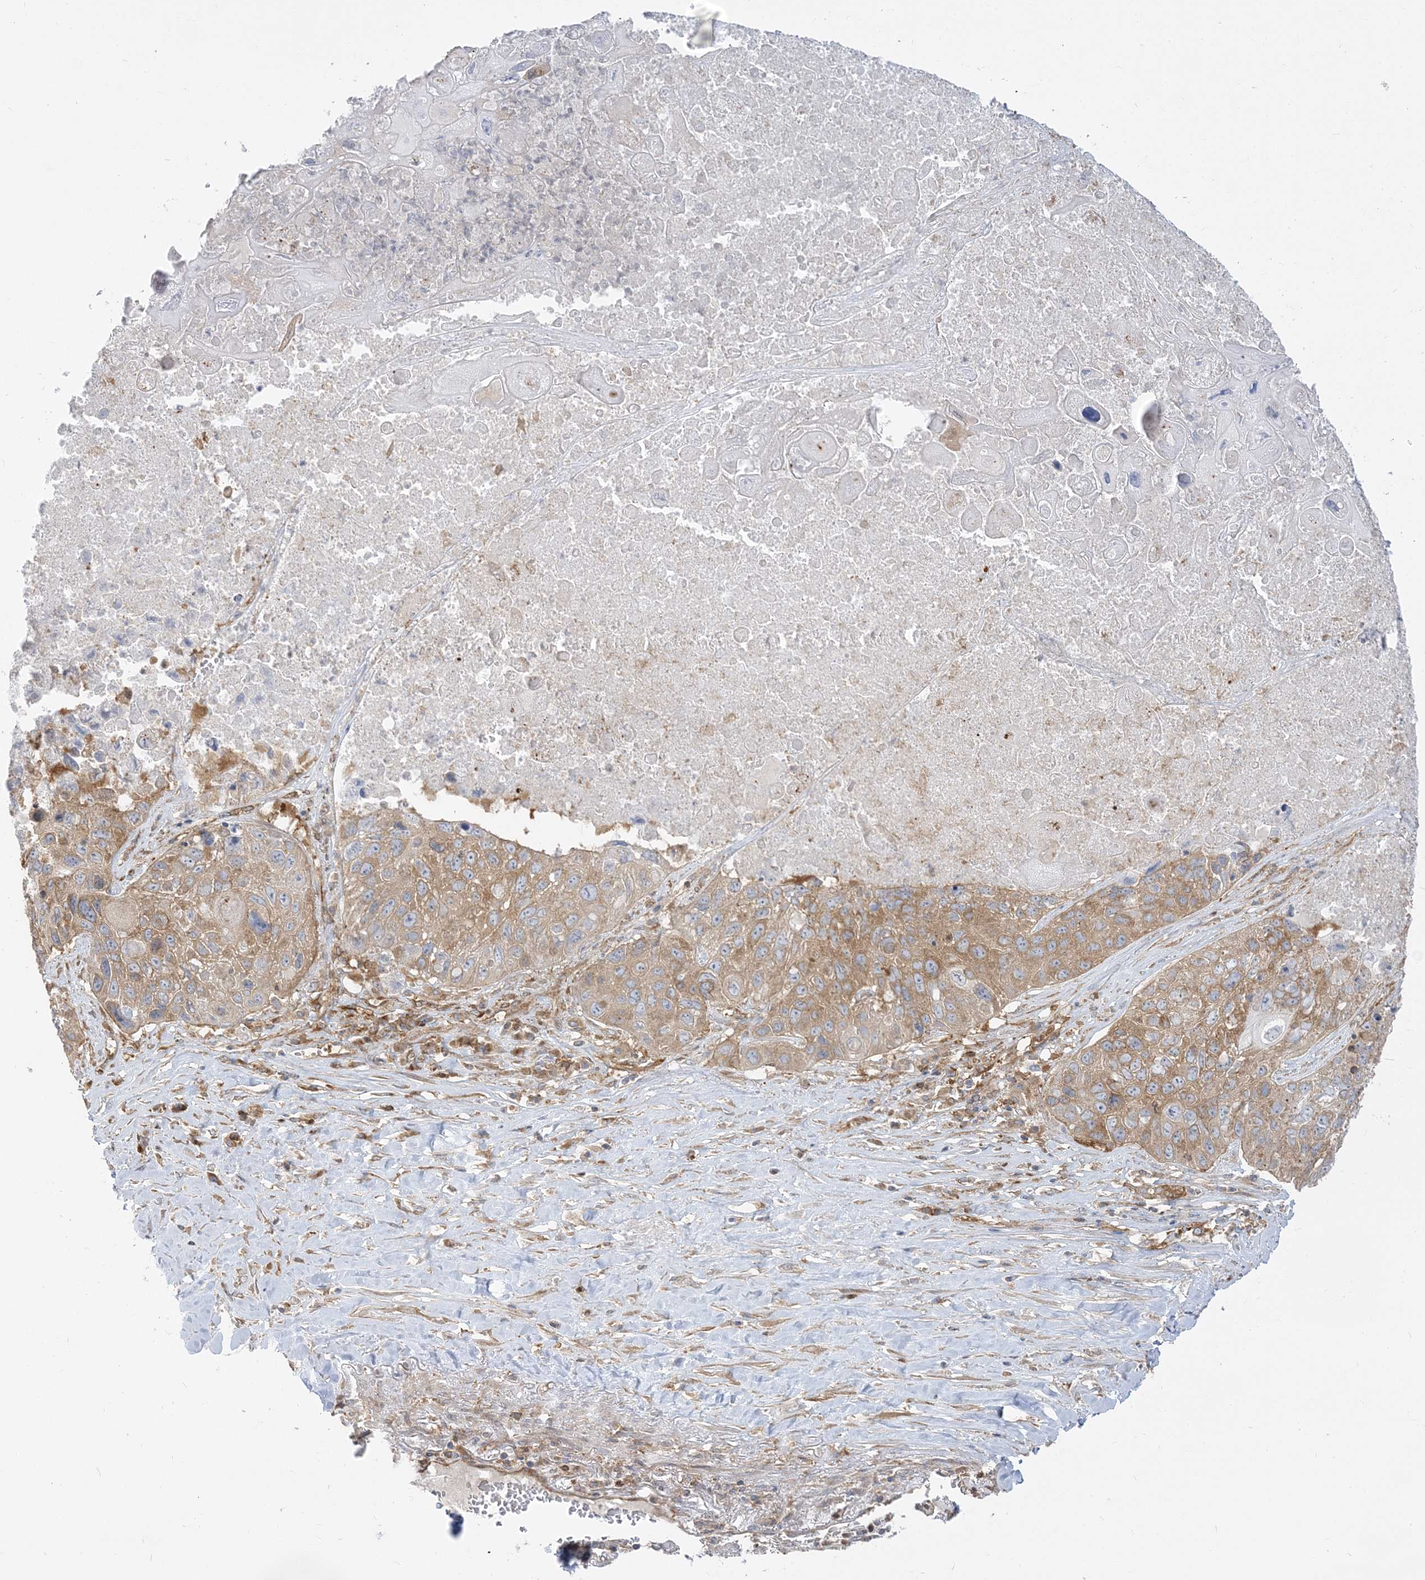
{"staining": {"intensity": "moderate", "quantity": ">75%", "location": "cytoplasmic/membranous"}, "tissue": "lung cancer", "cell_type": "Tumor cells", "image_type": "cancer", "snomed": [{"axis": "morphology", "description": "Squamous cell carcinoma, NOS"}, {"axis": "topography", "description": "Lung"}], "caption": "There is medium levels of moderate cytoplasmic/membranous positivity in tumor cells of squamous cell carcinoma (lung), as demonstrated by immunohistochemical staining (brown color).", "gene": "STAM", "patient": {"sex": "male", "age": 61}}